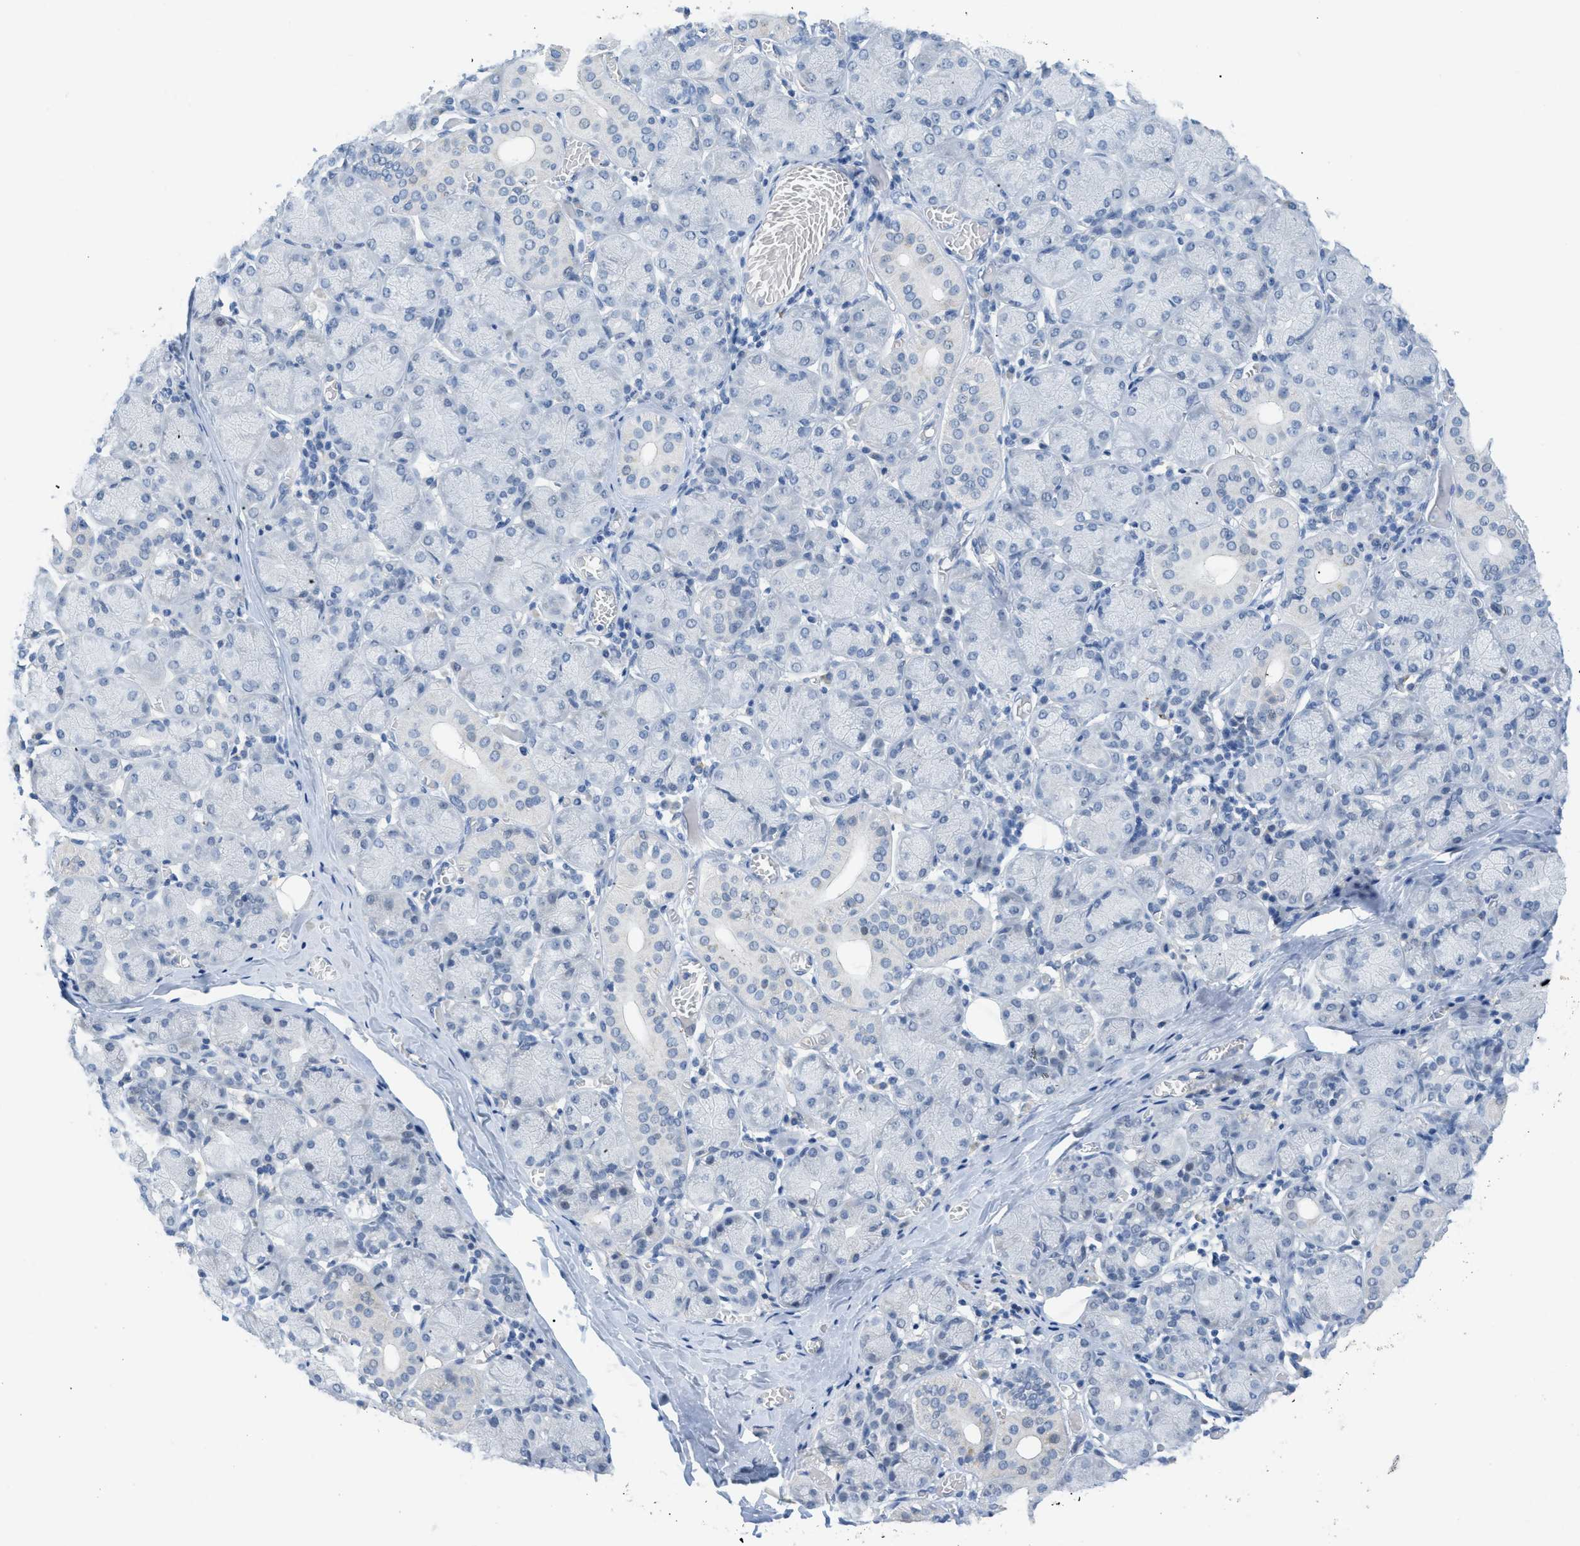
{"staining": {"intensity": "negative", "quantity": "none", "location": "none"}, "tissue": "salivary gland", "cell_type": "Glandular cells", "image_type": "normal", "snomed": [{"axis": "morphology", "description": "Normal tissue, NOS"}, {"axis": "topography", "description": "Salivary gland"}], "caption": "Benign salivary gland was stained to show a protein in brown. There is no significant expression in glandular cells. (Brightfield microscopy of DAB immunohistochemistry at high magnification).", "gene": "HSF2", "patient": {"sex": "female", "age": 24}}